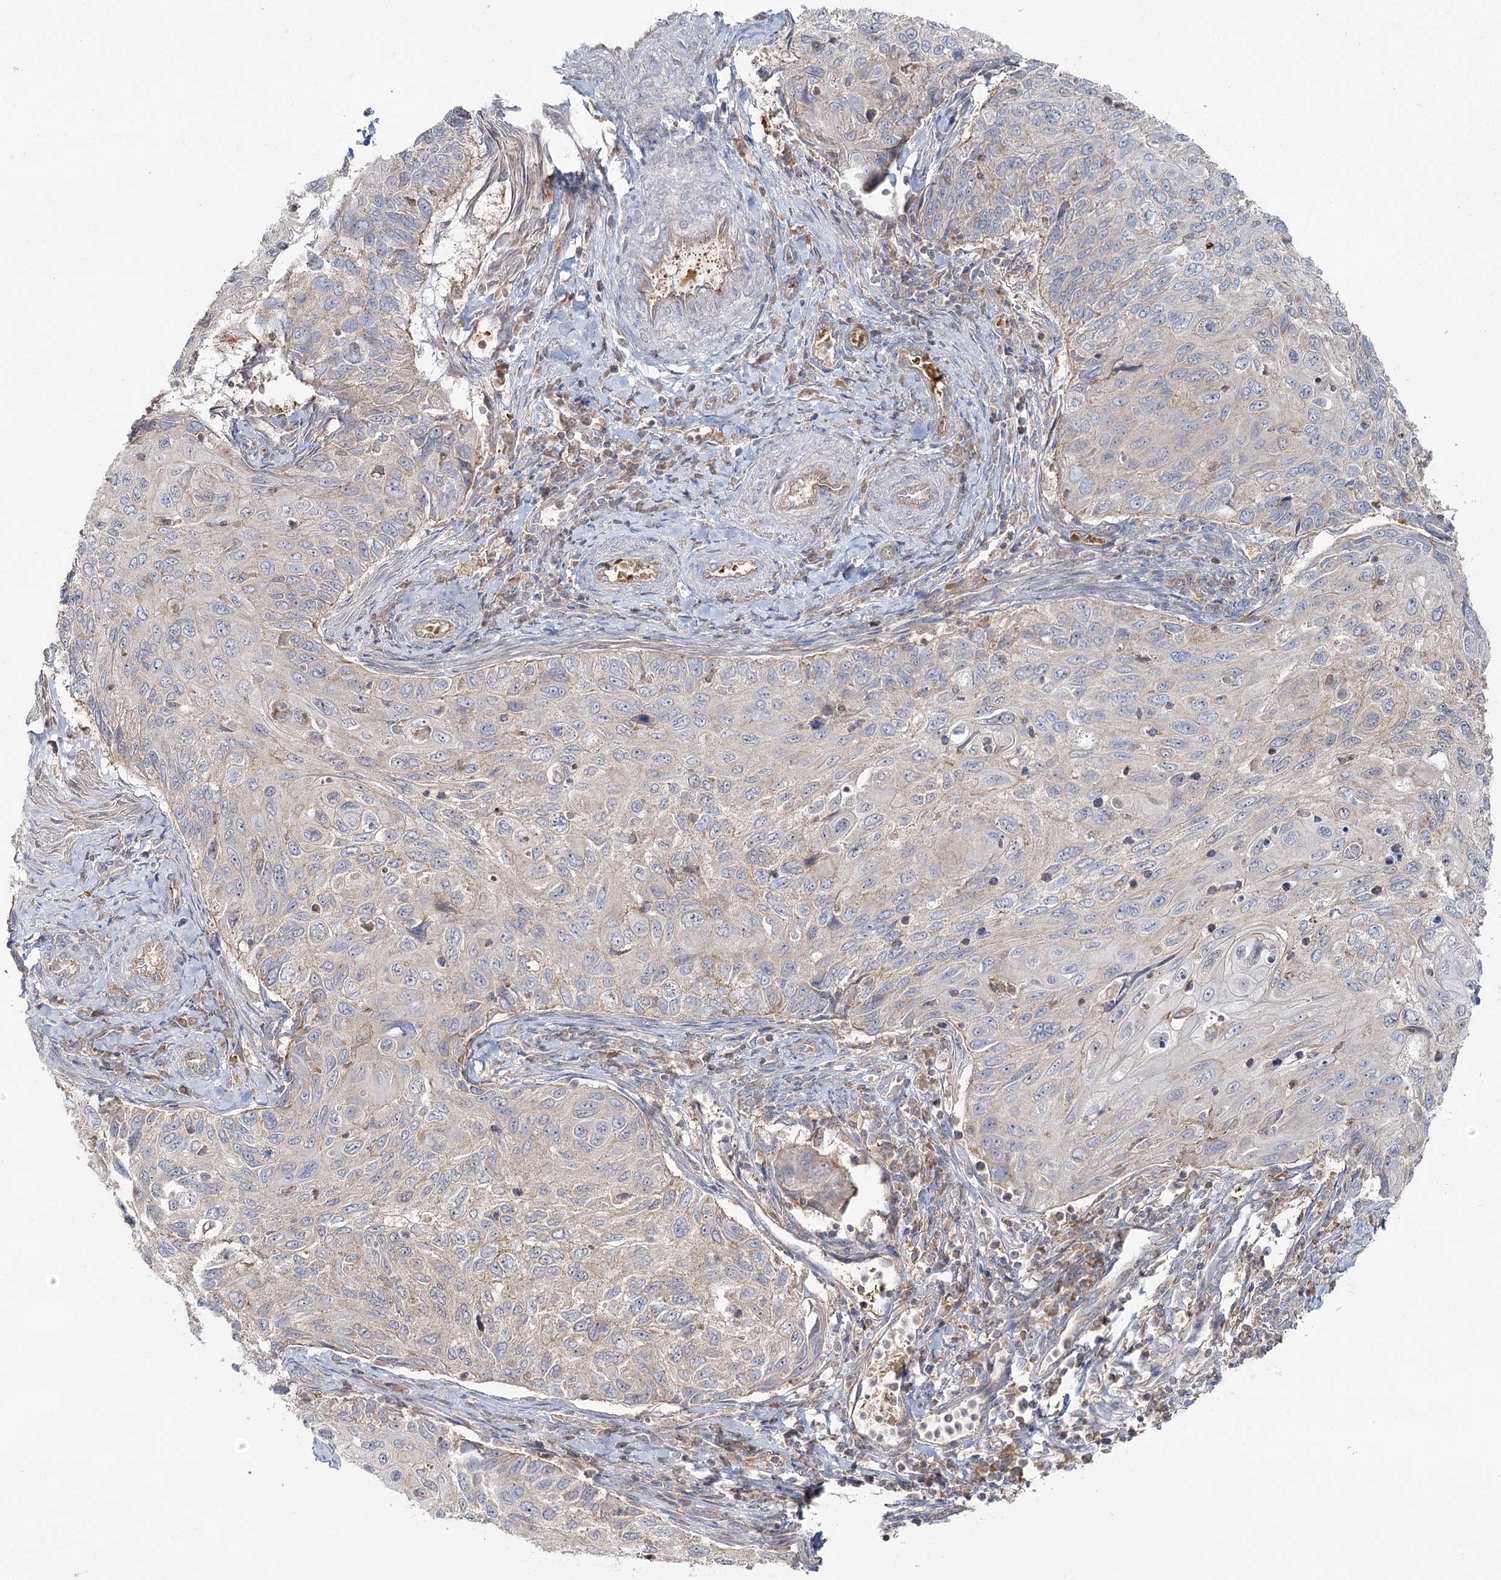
{"staining": {"intensity": "negative", "quantity": "none", "location": "none"}, "tissue": "cervical cancer", "cell_type": "Tumor cells", "image_type": "cancer", "snomed": [{"axis": "morphology", "description": "Squamous cell carcinoma, NOS"}, {"axis": "topography", "description": "Cervix"}], "caption": "This is an immunohistochemistry (IHC) histopathology image of squamous cell carcinoma (cervical). There is no staining in tumor cells.", "gene": "PCBD2", "patient": {"sex": "female", "age": 70}}